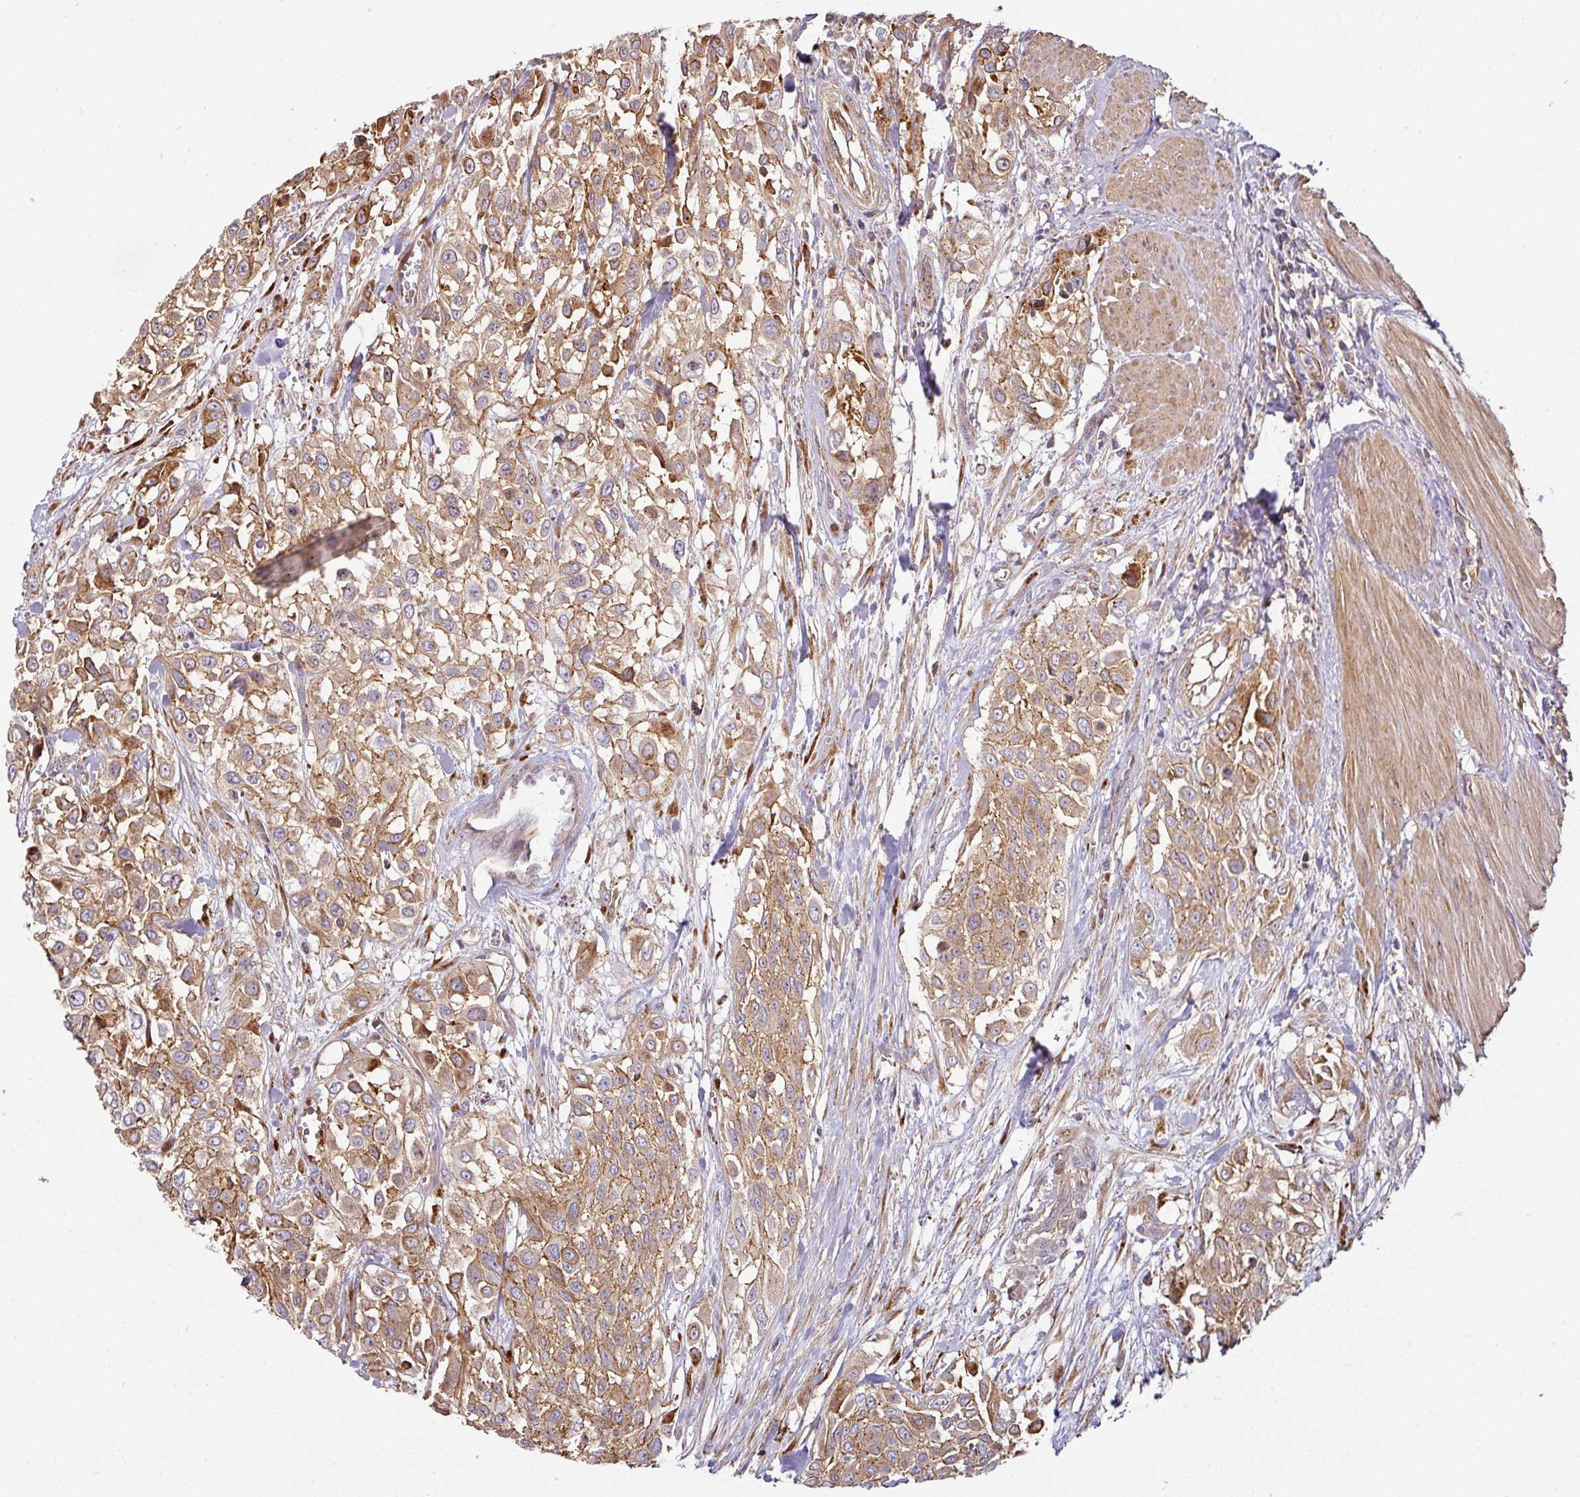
{"staining": {"intensity": "moderate", "quantity": ">75%", "location": "cytoplasmic/membranous"}, "tissue": "urothelial cancer", "cell_type": "Tumor cells", "image_type": "cancer", "snomed": [{"axis": "morphology", "description": "Urothelial carcinoma, High grade"}, {"axis": "topography", "description": "Urinary bladder"}], "caption": "A brown stain shows moderate cytoplasmic/membranous expression of a protein in urothelial cancer tumor cells.", "gene": "CASP2", "patient": {"sex": "male", "age": 57}}